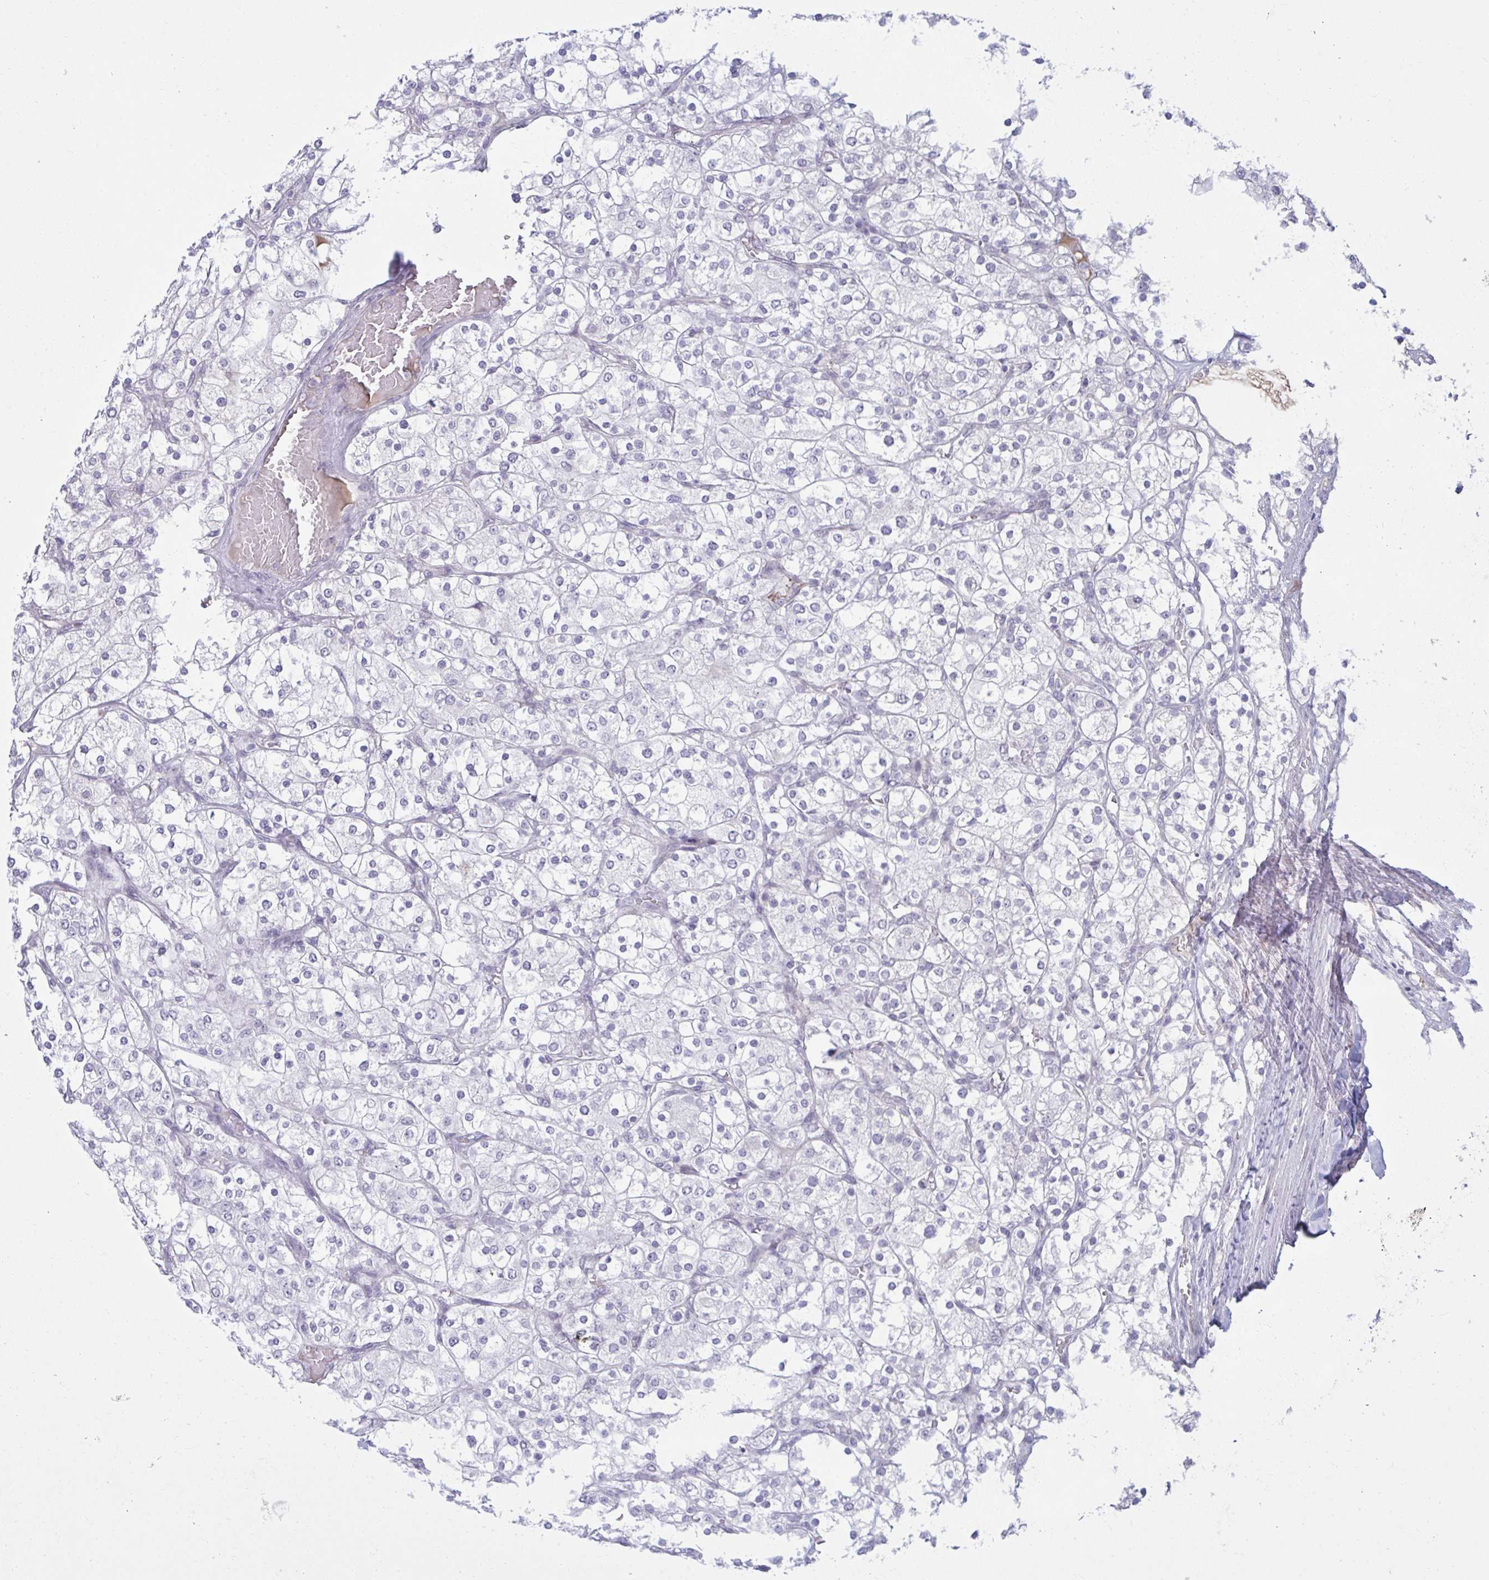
{"staining": {"intensity": "negative", "quantity": "none", "location": "none"}, "tissue": "renal cancer", "cell_type": "Tumor cells", "image_type": "cancer", "snomed": [{"axis": "morphology", "description": "Adenocarcinoma, NOS"}, {"axis": "topography", "description": "Kidney"}], "caption": "Micrograph shows no significant protein positivity in tumor cells of renal cancer.", "gene": "RNASEH1", "patient": {"sex": "male", "age": 80}}